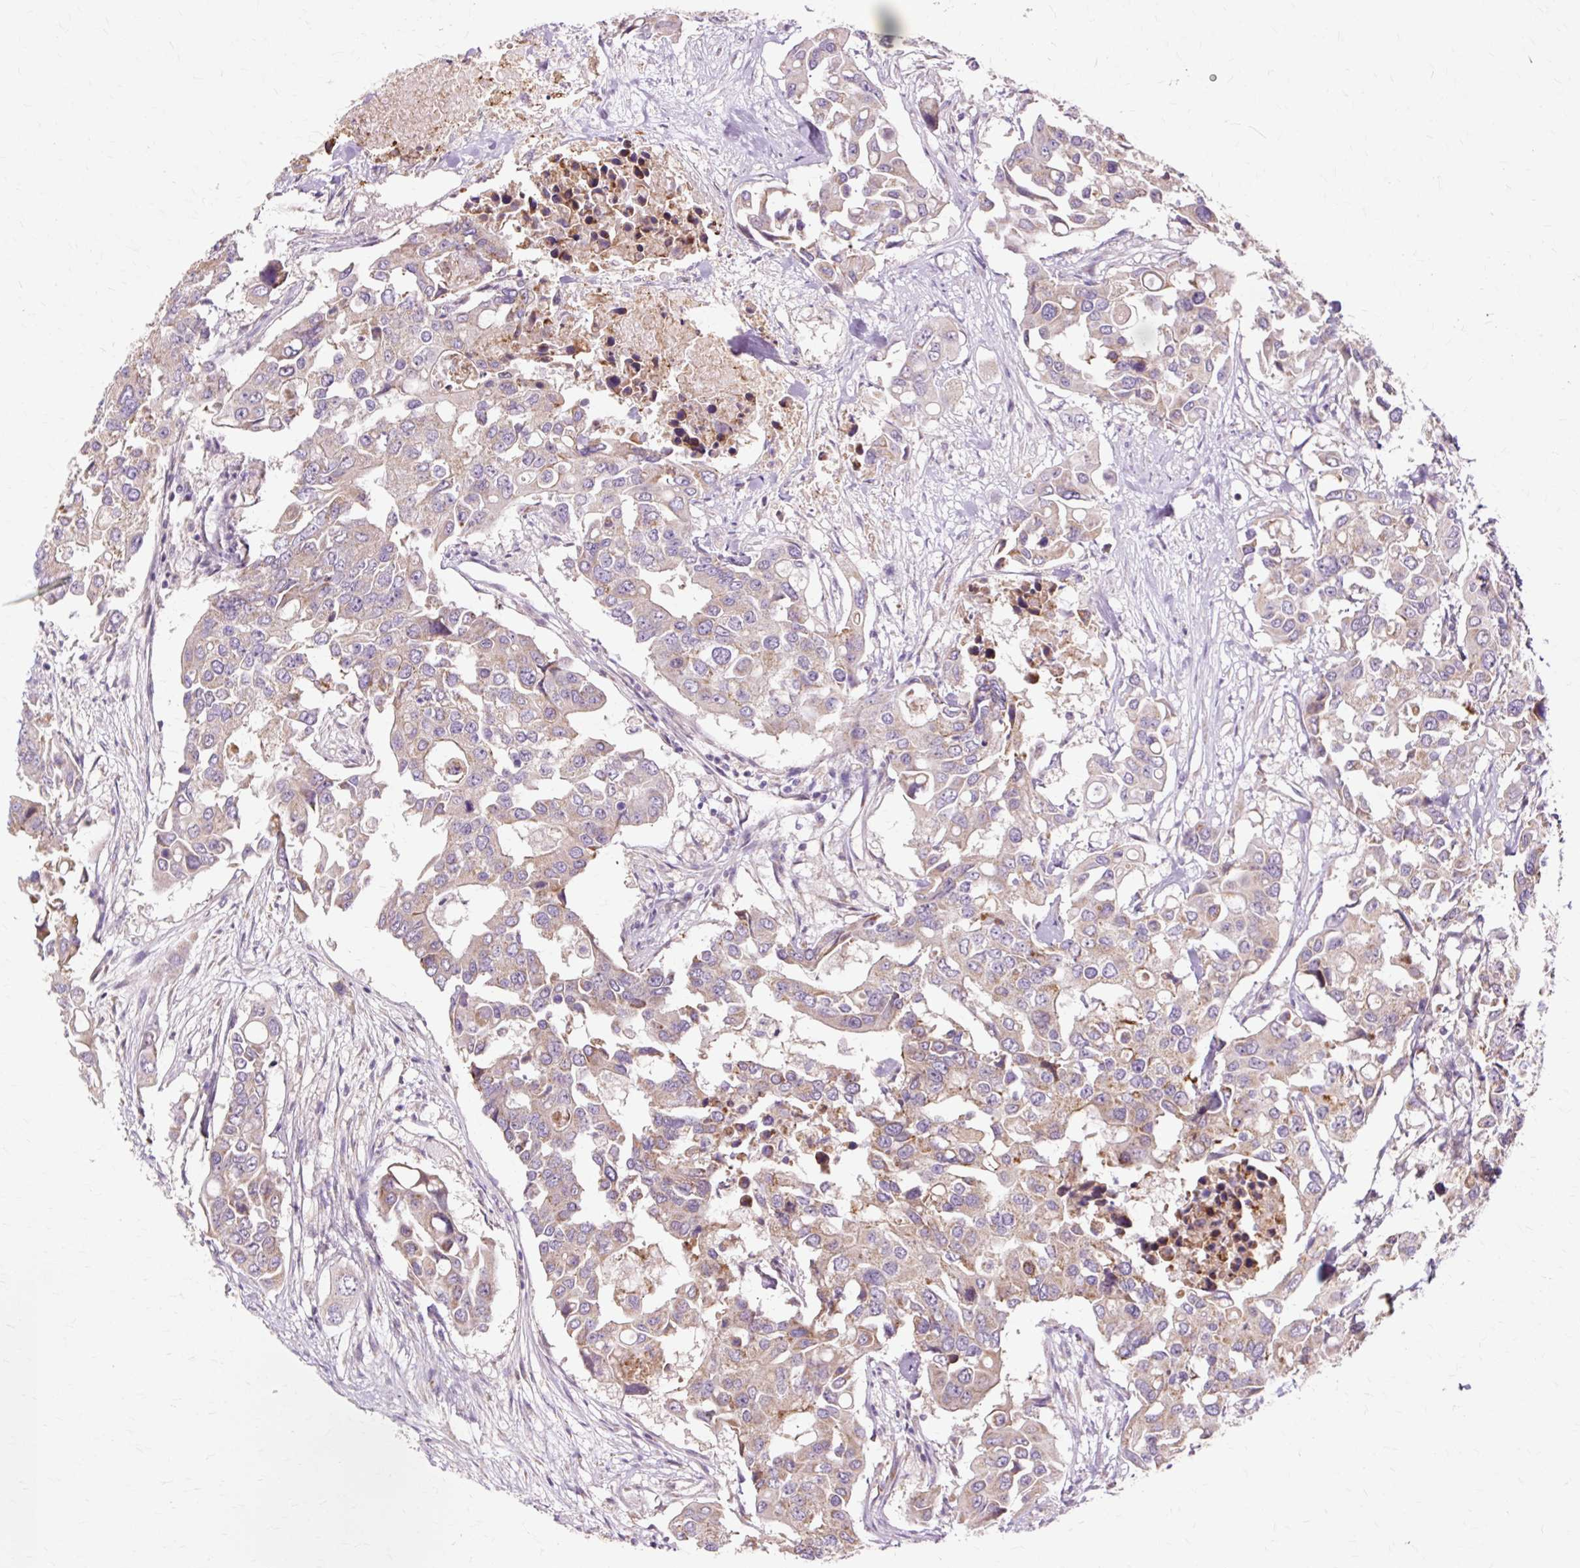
{"staining": {"intensity": "weak", "quantity": "25%-75%", "location": "cytoplasmic/membranous"}, "tissue": "colorectal cancer", "cell_type": "Tumor cells", "image_type": "cancer", "snomed": [{"axis": "morphology", "description": "Adenocarcinoma, NOS"}, {"axis": "topography", "description": "Colon"}], "caption": "Colorectal cancer was stained to show a protein in brown. There is low levels of weak cytoplasmic/membranous staining in approximately 25%-75% of tumor cells. (DAB = brown stain, brightfield microscopy at high magnification).", "gene": "PDZD2", "patient": {"sex": "male", "age": 77}}